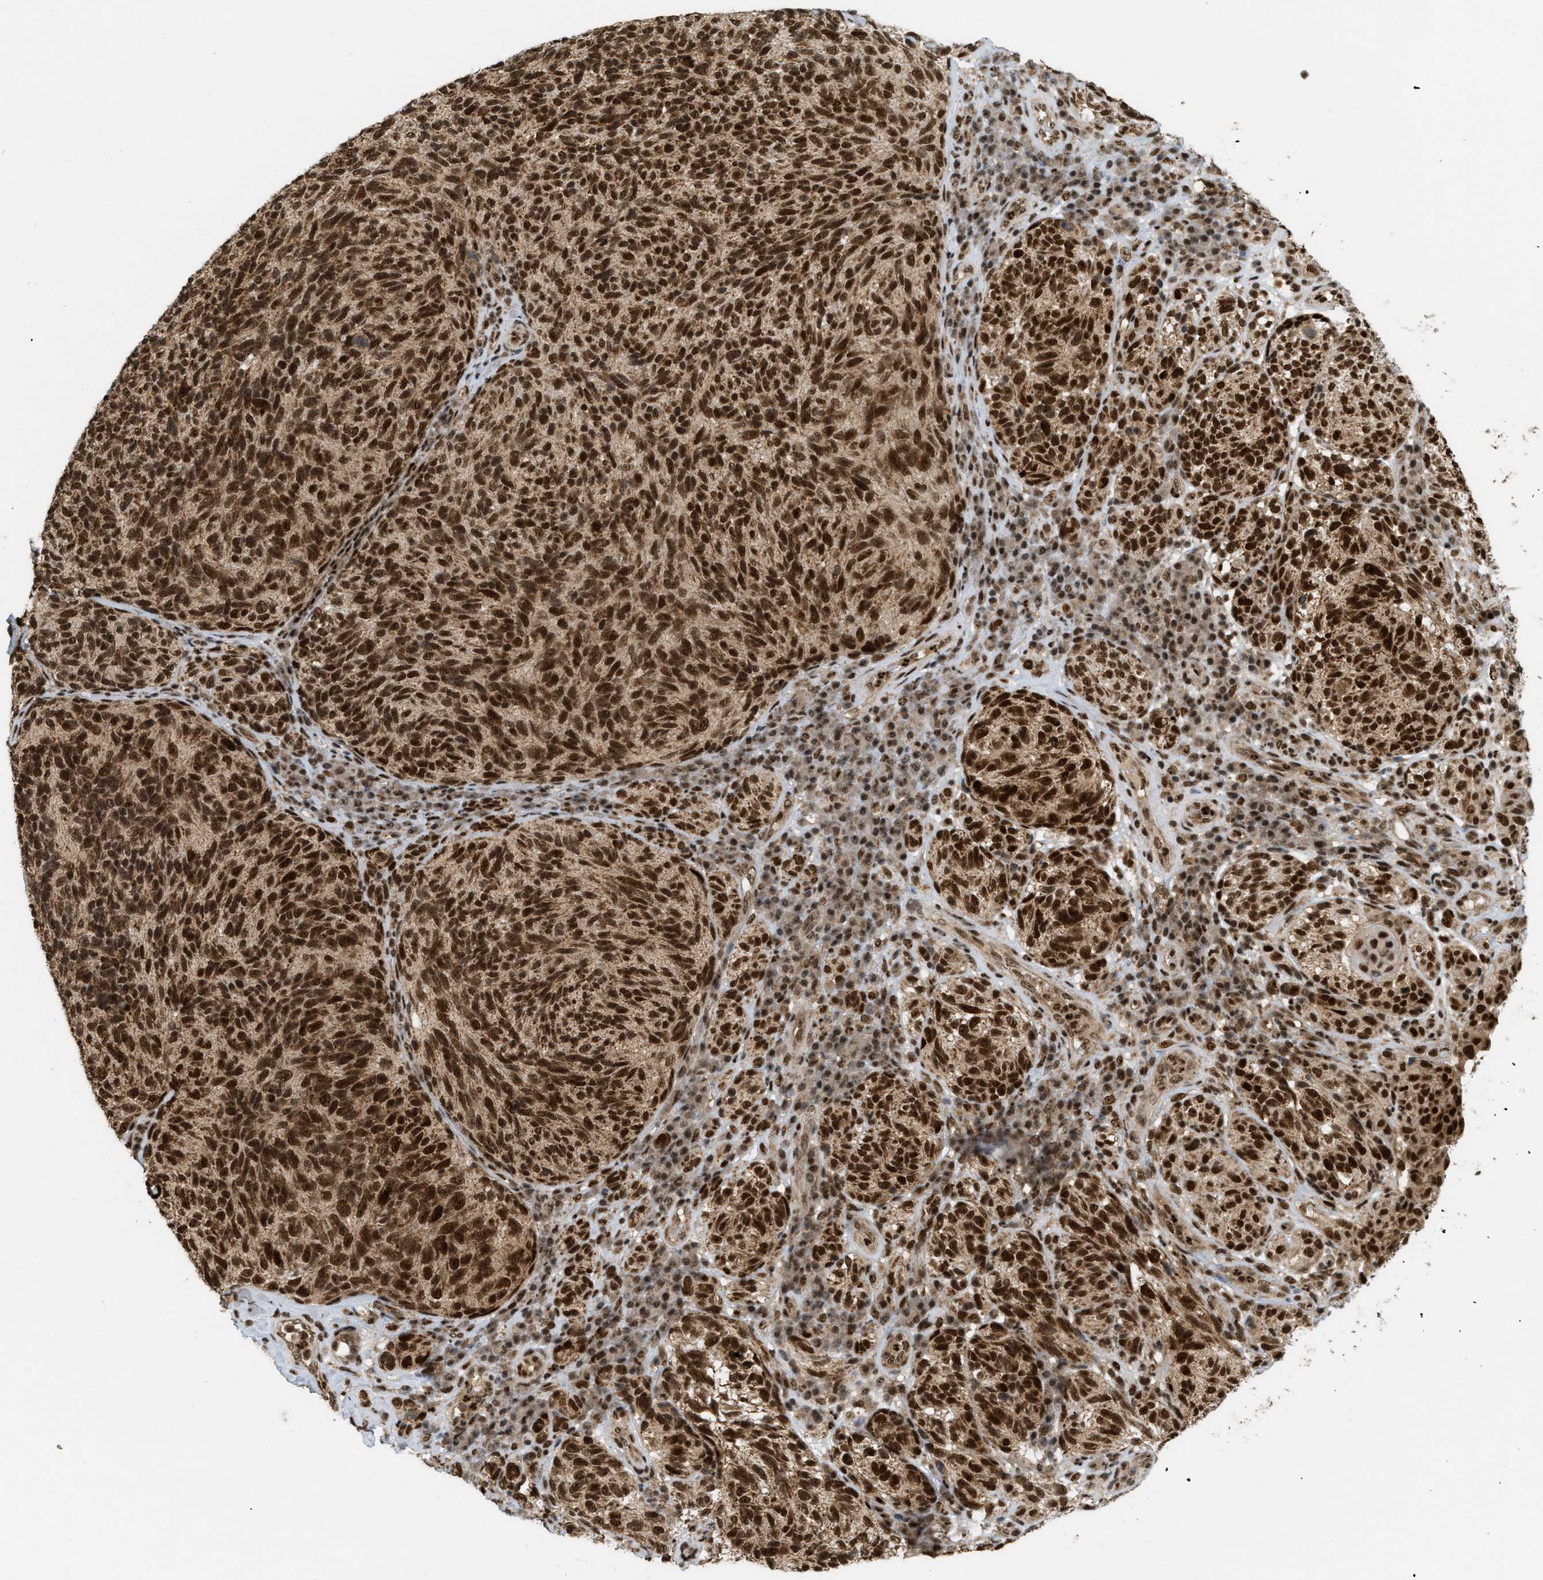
{"staining": {"intensity": "strong", "quantity": ">75%", "location": "cytoplasmic/membranous,nuclear"}, "tissue": "melanoma", "cell_type": "Tumor cells", "image_type": "cancer", "snomed": [{"axis": "morphology", "description": "Malignant melanoma, NOS"}, {"axis": "topography", "description": "Skin"}], "caption": "Protein positivity by immunohistochemistry reveals strong cytoplasmic/membranous and nuclear staining in about >75% of tumor cells in melanoma.", "gene": "TLK1", "patient": {"sex": "female", "age": 73}}